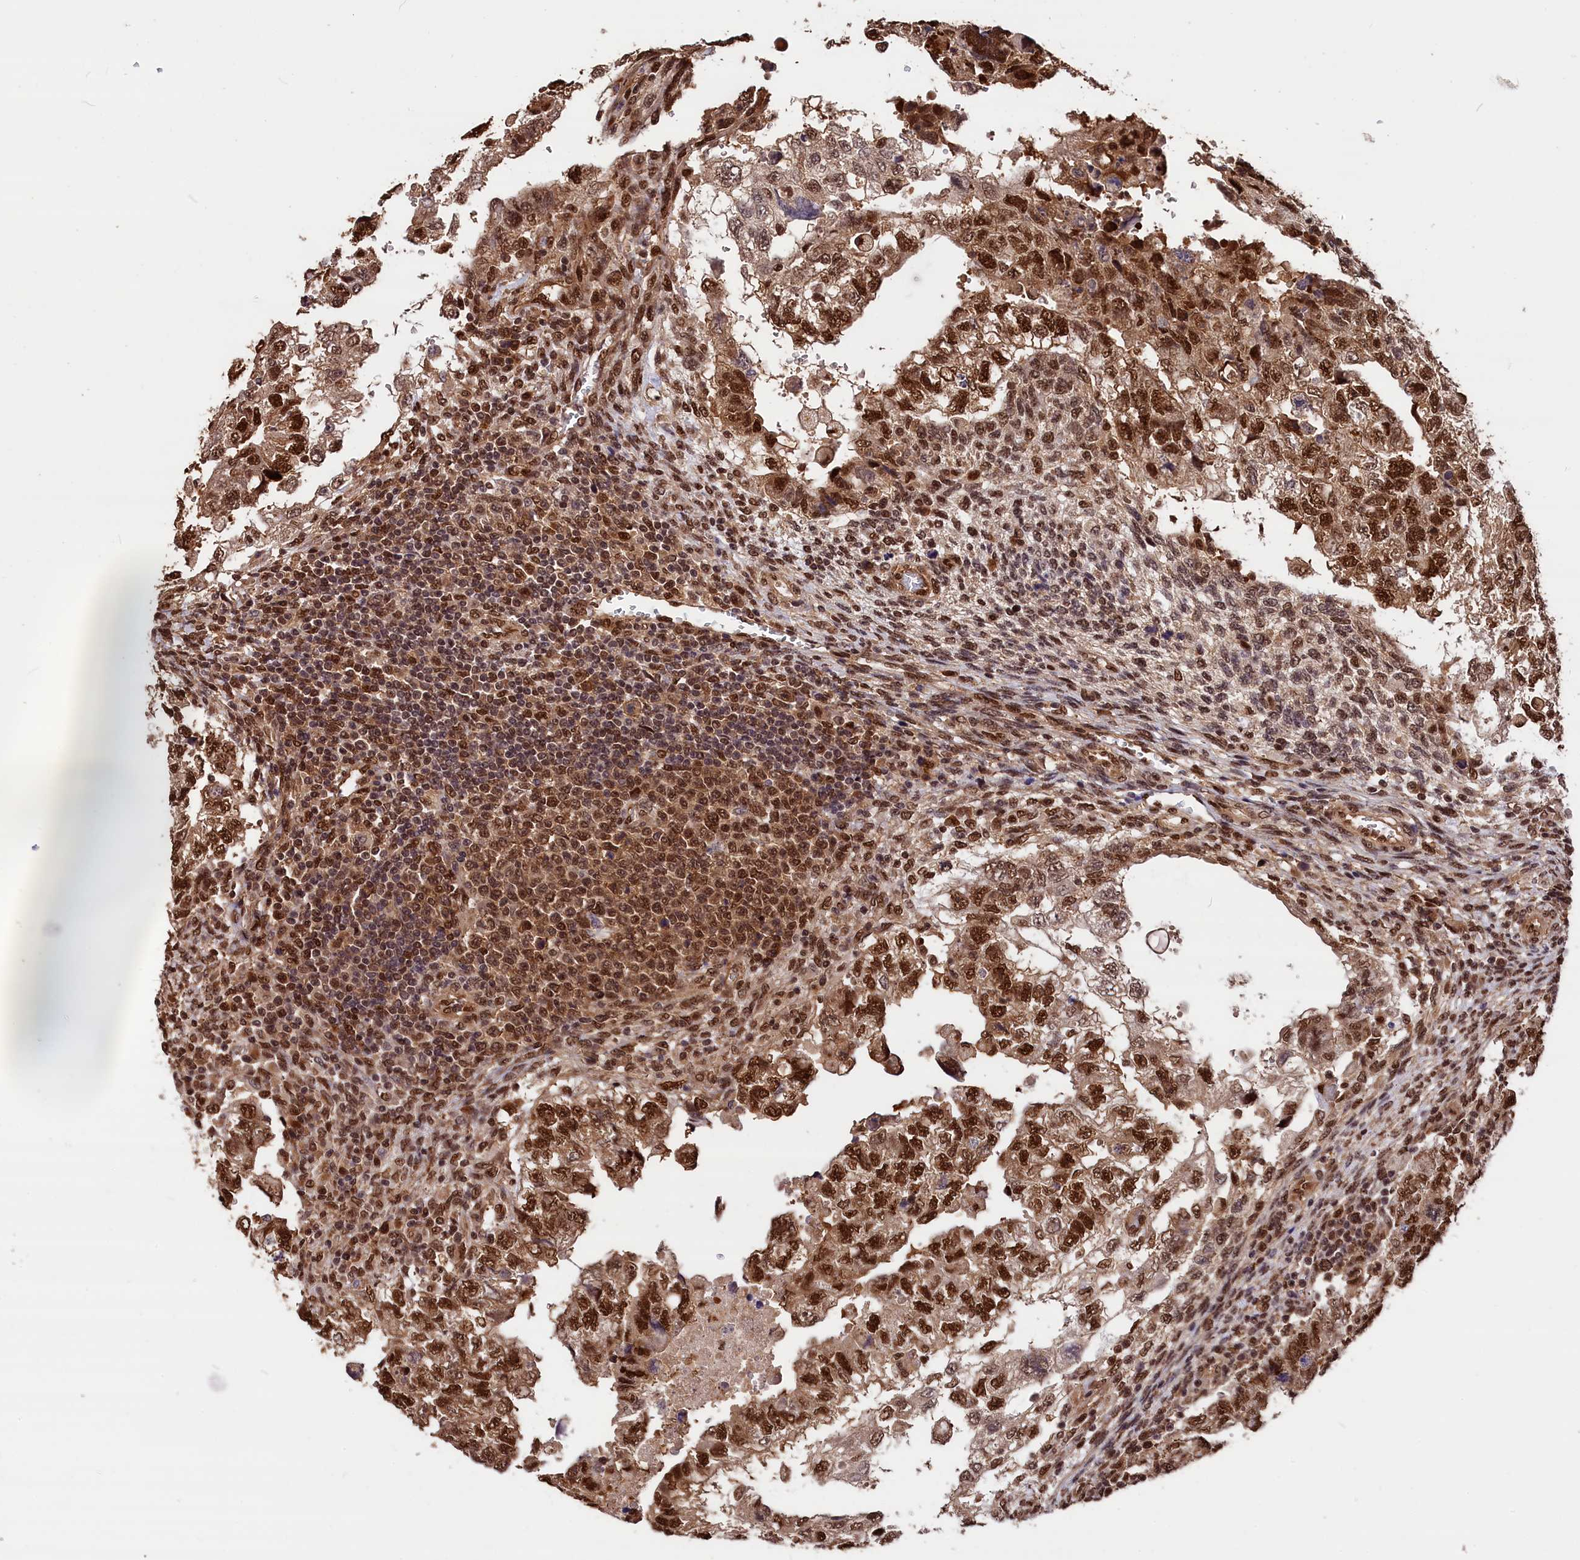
{"staining": {"intensity": "strong", "quantity": ">75%", "location": "nuclear"}, "tissue": "testis cancer", "cell_type": "Tumor cells", "image_type": "cancer", "snomed": [{"axis": "morphology", "description": "Carcinoma, Embryonal, NOS"}, {"axis": "topography", "description": "Testis"}], "caption": "A micrograph of testis cancer (embryonal carcinoma) stained for a protein demonstrates strong nuclear brown staining in tumor cells. The staining is performed using DAB brown chromogen to label protein expression. The nuclei are counter-stained blue using hematoxylin.", "gene": "ADRM1", "patient": {"sex": "male", "age": 36}}